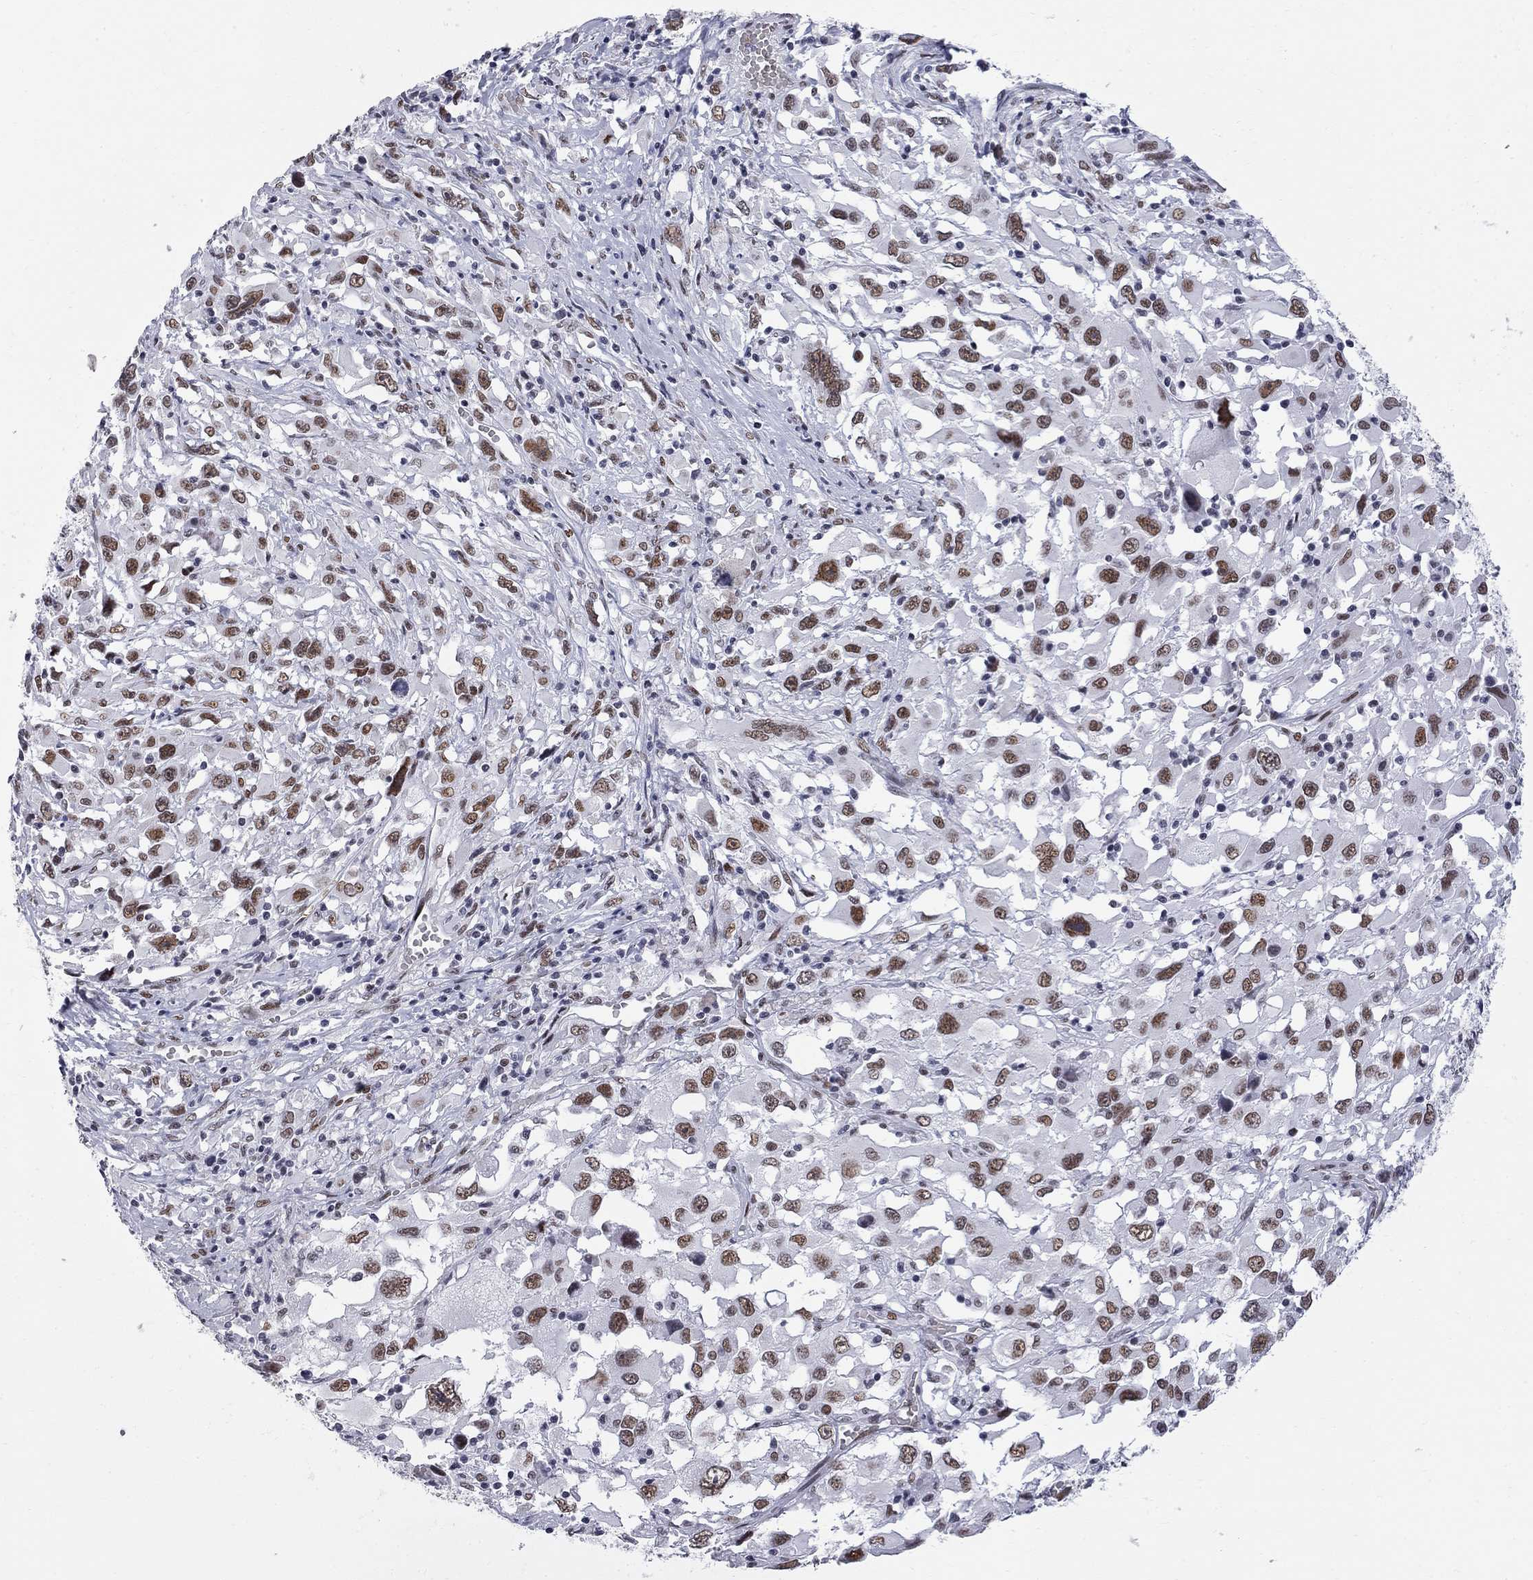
{"staining": {"intensity": "moderate", "quantity": ">75%", "location": "nuclear"}, "tissue": "melanoma", "cell_type": "Tumor cells", "image_type": "cancer", "snomed": [{"axis": "morphology", "description": "Malignant melanoma, Metastatic site"}, {"axis": "topography", "description": "Soft tissue"}], "caption": "There is medium levels of moderate nuclear positivity in tumor cells of melanoma, as demonstrated by immunohistochemical staining (brown color).", "gene": "ZBTB47", "patient": {"sex": "male", "age": 50}}